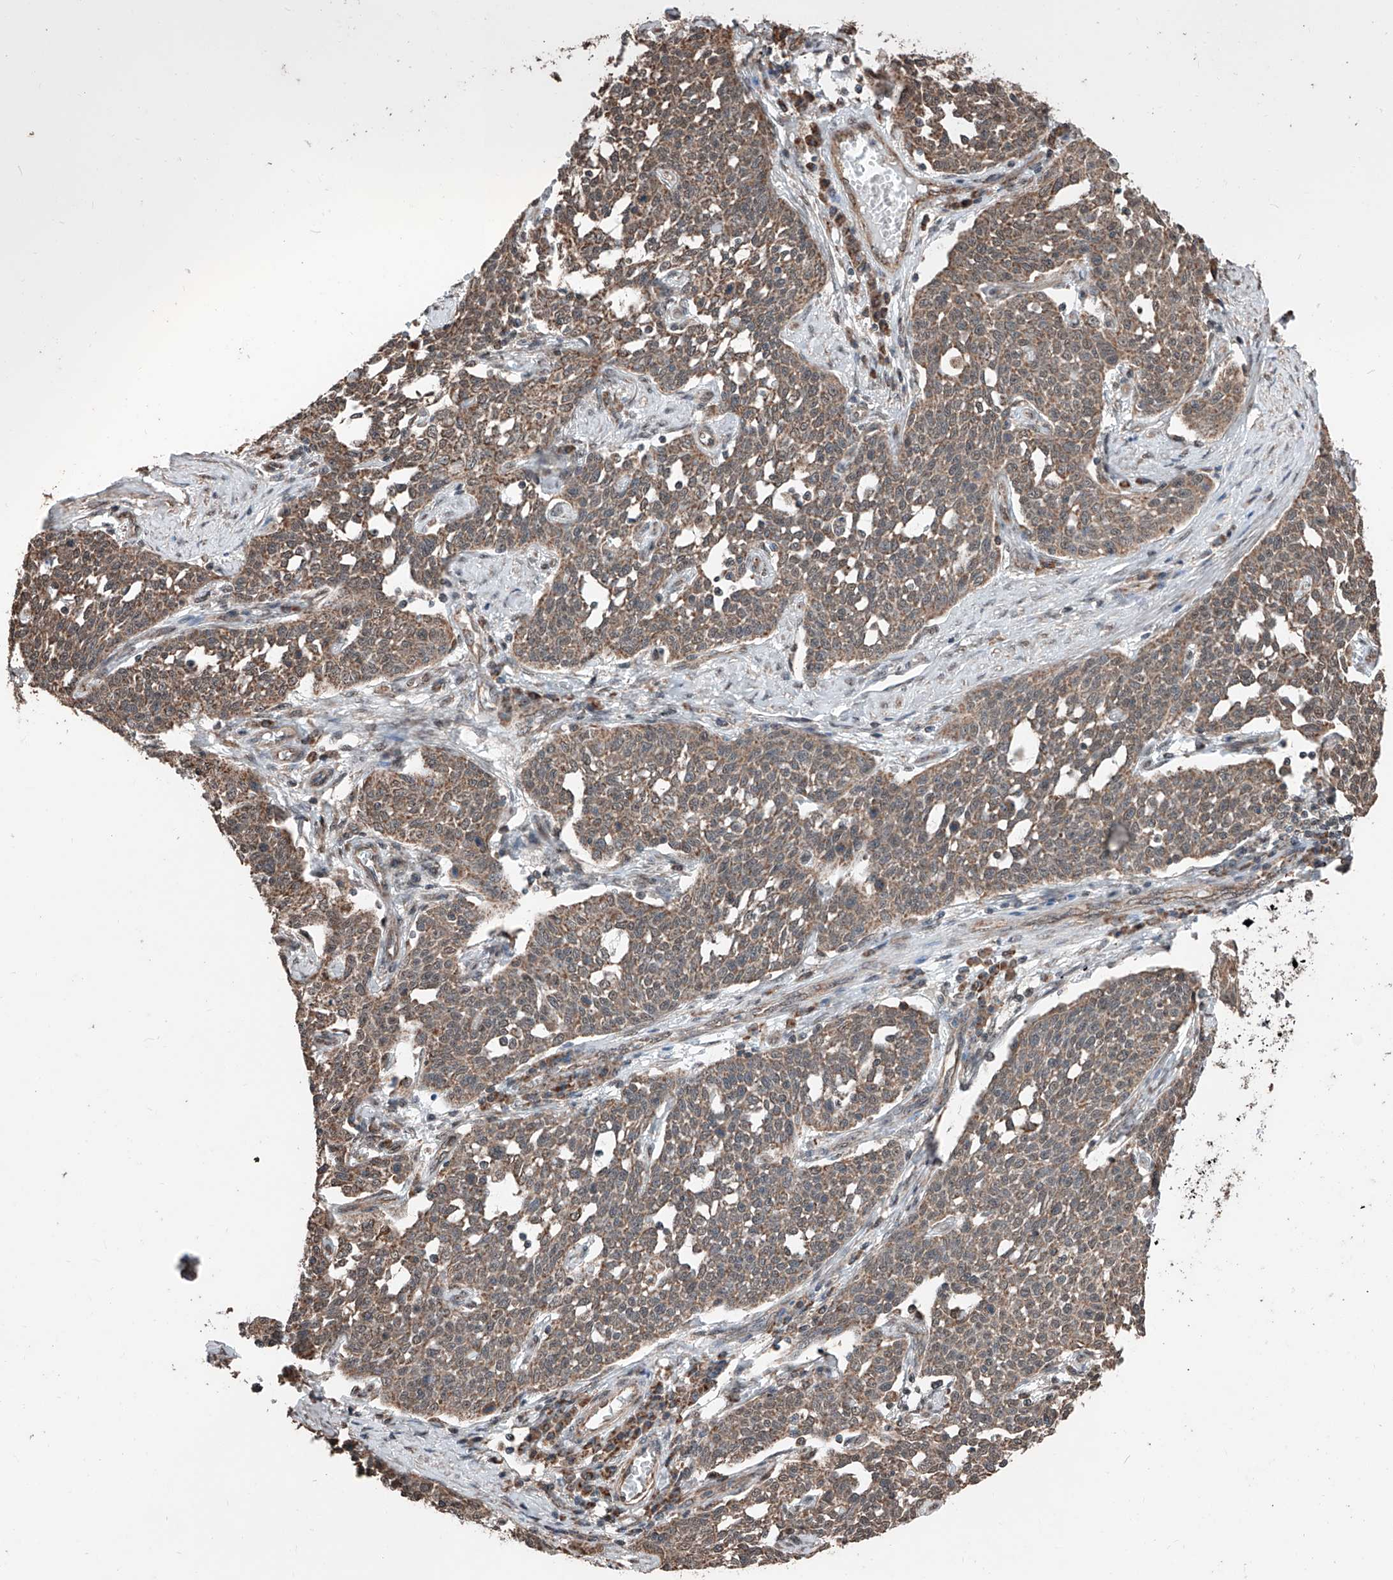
{"staining": {"intensity": "weak", "quantity": ">75%", "location": "cytoplasmic/membranous"}, "tissue": "cervical cancer", "cell_type": "Tumor cells", "image_type": "cancer", "snomed": [{"axis": "morphology", "description": "Squamous cell carcinoma, NOS"}, {"axis": "topography", "description": "Cervix"}], "caption": "Immunohistochemistry (IHC) of cervical squamous cell carcinoma exhibits low levels of weak cytoplasmic/membranous positivity in about >75% of tumor cells. The protein is stained brown, and the nuclei are stained in blue (DAB IHC with brightfield microscopy, high magnification).", "gene": "ZNF445", "patient": {"sex": "female", "age": 34}}